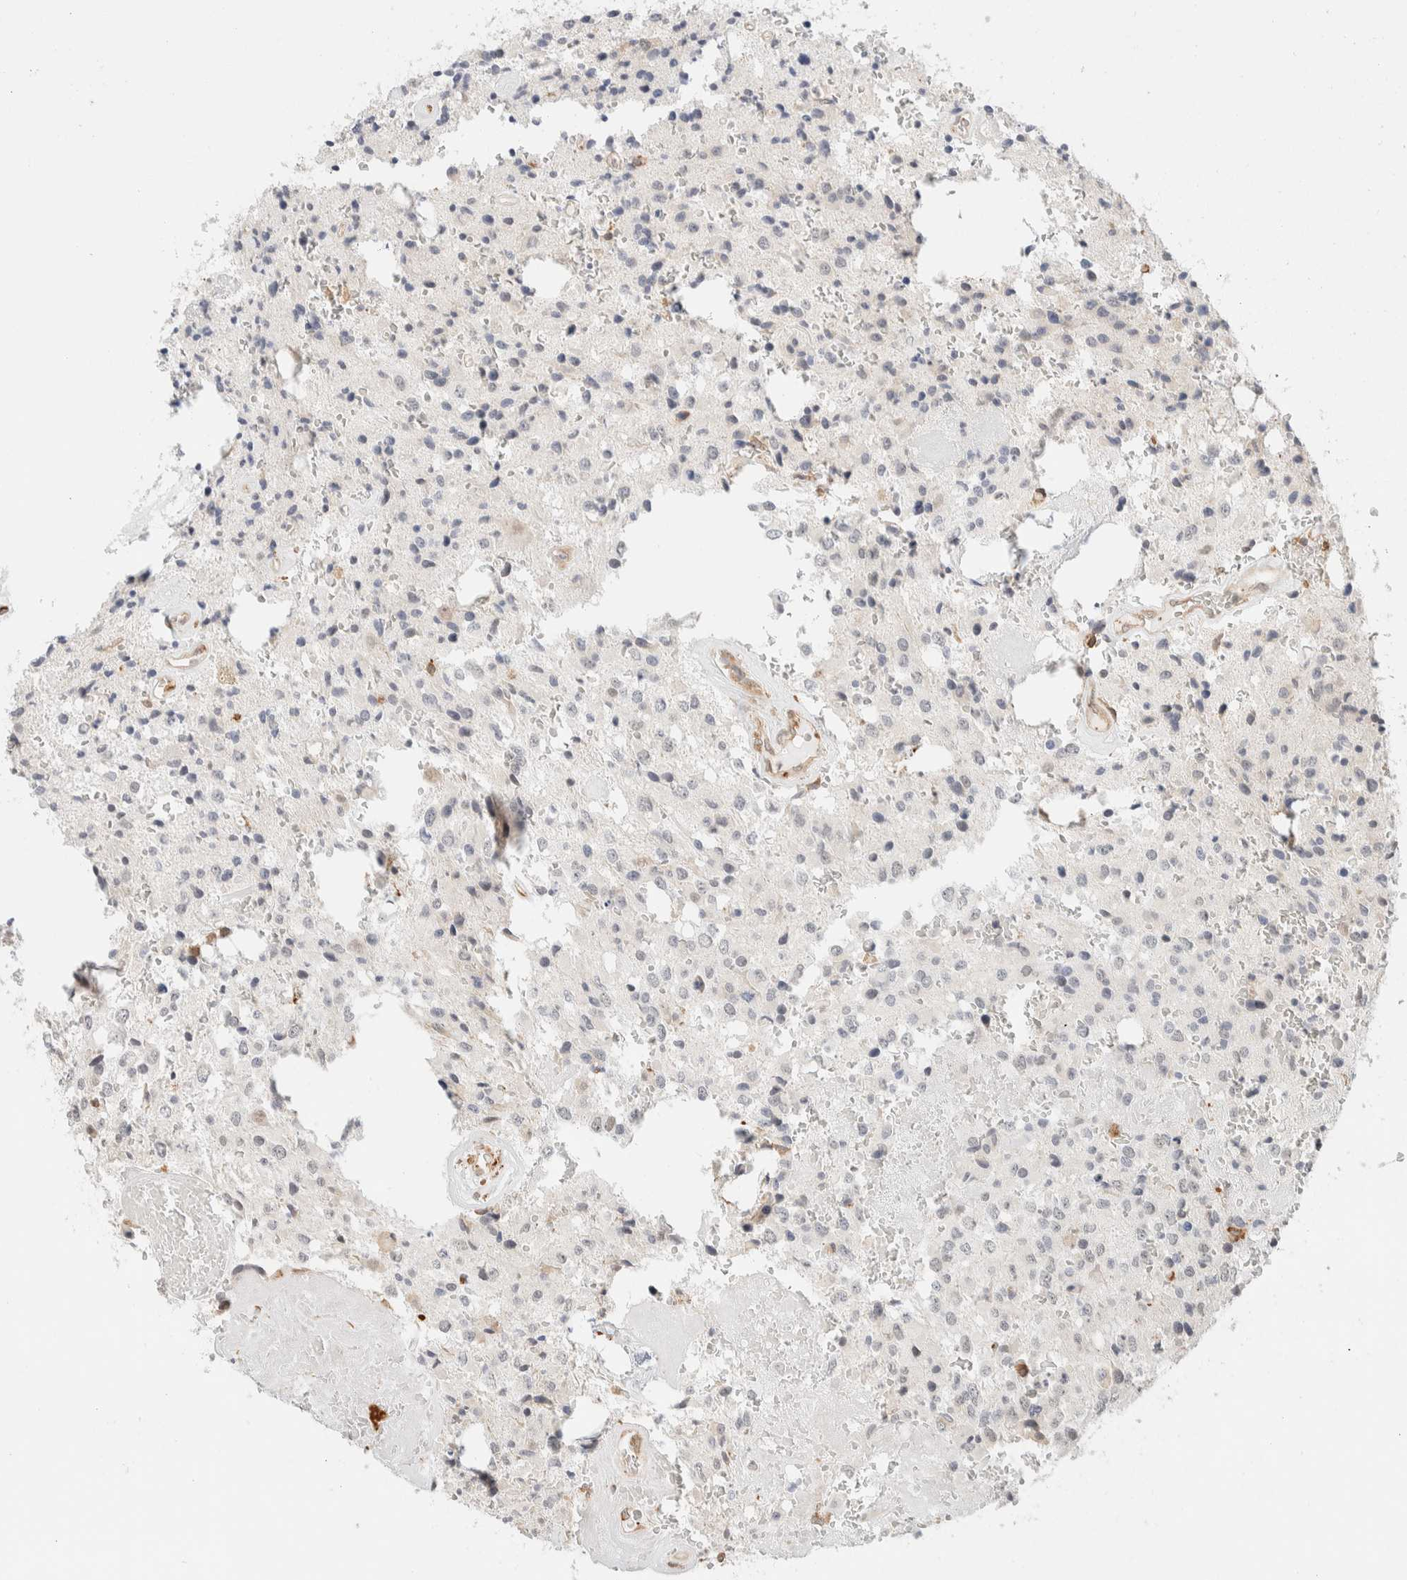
{"staining": {"intensity": "negative", "quantity": "none", "location": "none"}, "tissue": "glioma", "cell_type": "Tumor cells", "image_type": "cancer", "snomed": [{"axis": "morphology", "description": "Glioma, malignant, Low grade"}, {"axis": "topography", "description": "Brain"}], "caption": "Tumor cells show no significant protein expression in glioma.", "gene": "INTS1", "patient": {"sex": "male", "age": 58}}